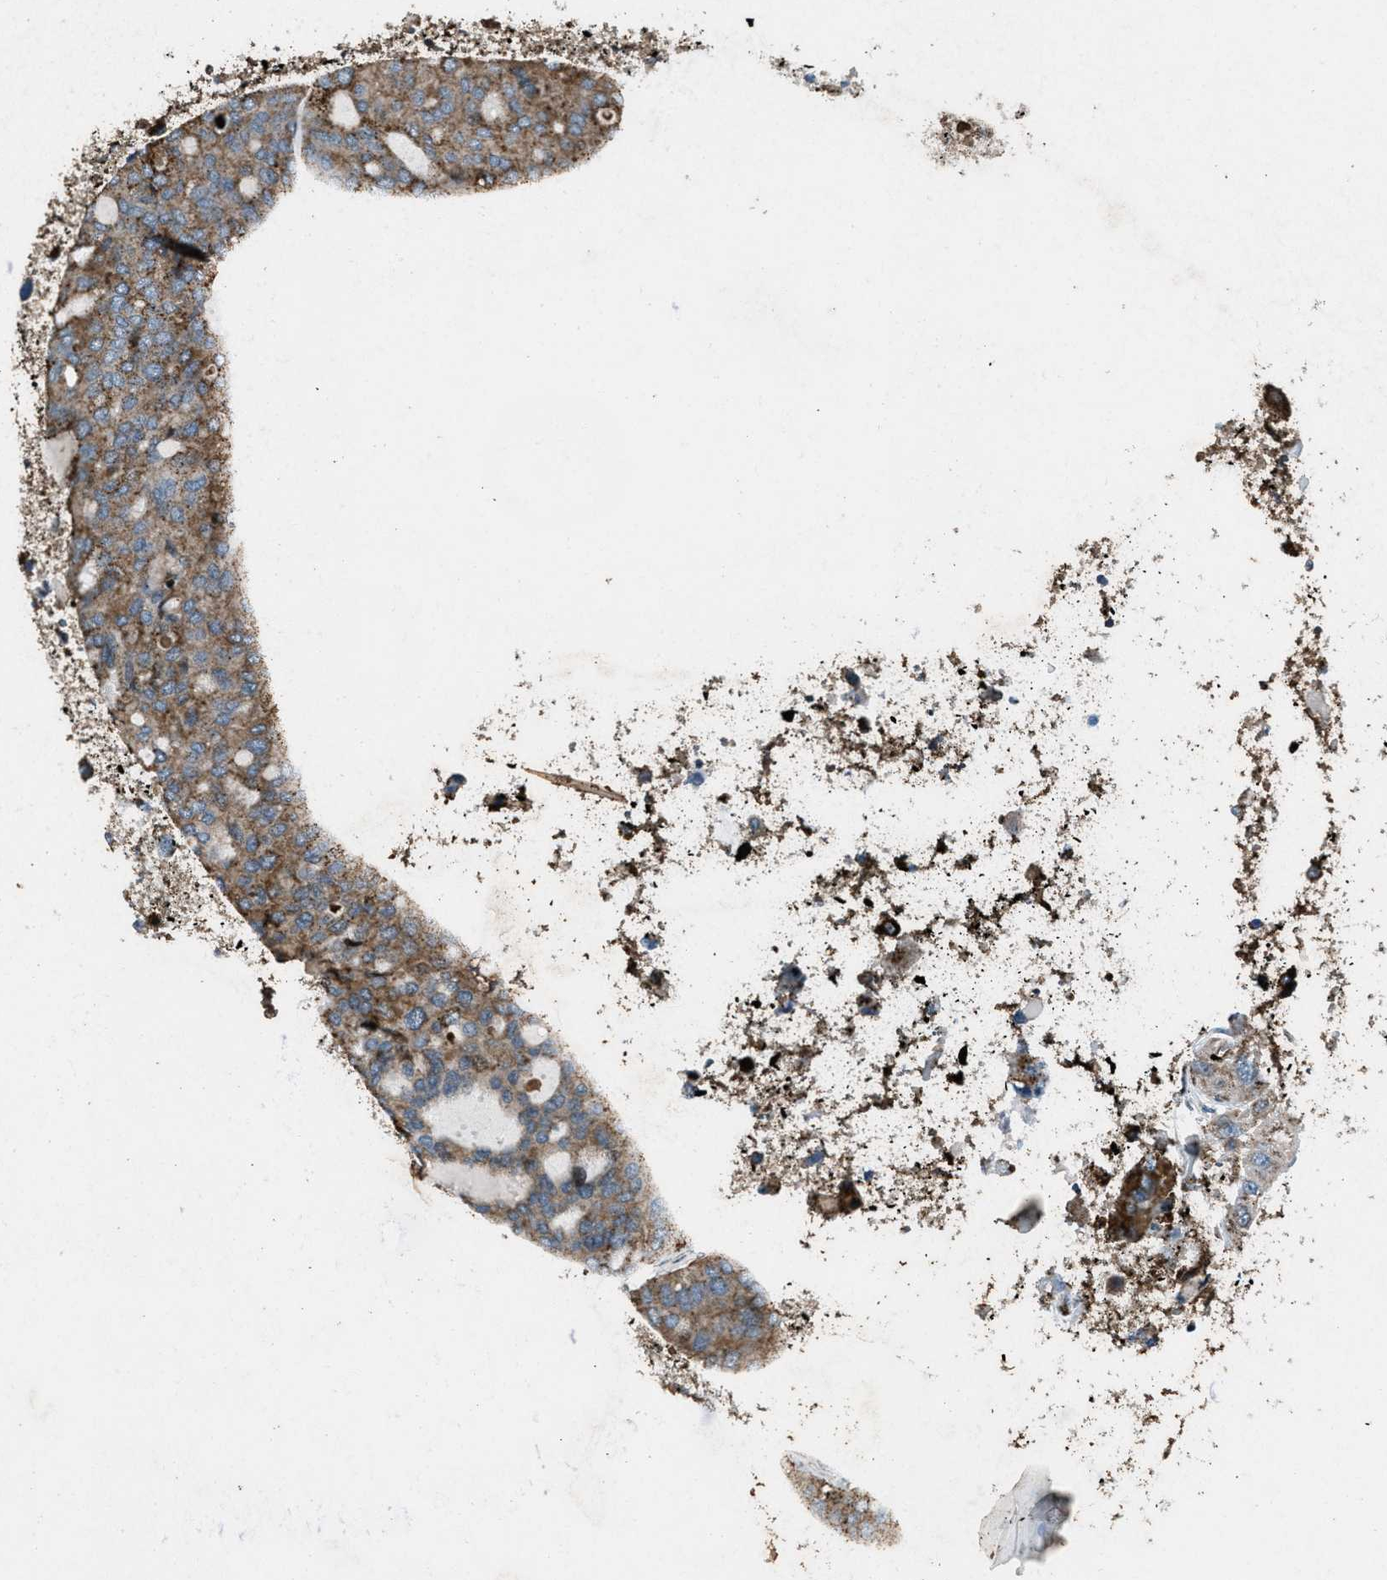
{"staining": {"intensity": "moderate", "quantity": ">75%", "location": "cytoplasmic/membranous"}, "tissue": "thyroid cancer", "cell_type": "Tumor cells", "image_type": "cancer", "snomed": [{"axis": "morphology", "description": "Follicular adenoma carcinoma, NOS"}, {"axis": "topography", "description": "Thyroid gland"}], "caption": "Immunohistochemical staining of human thyroid cancer (follicular adenoma carcinoma) displays medium levels of moderate cytoplasmic/membranous protein positivity in approximately >75% of tumor cells.", "gene": "GPC6", "patient": {"sex": "male", "age": 75}}